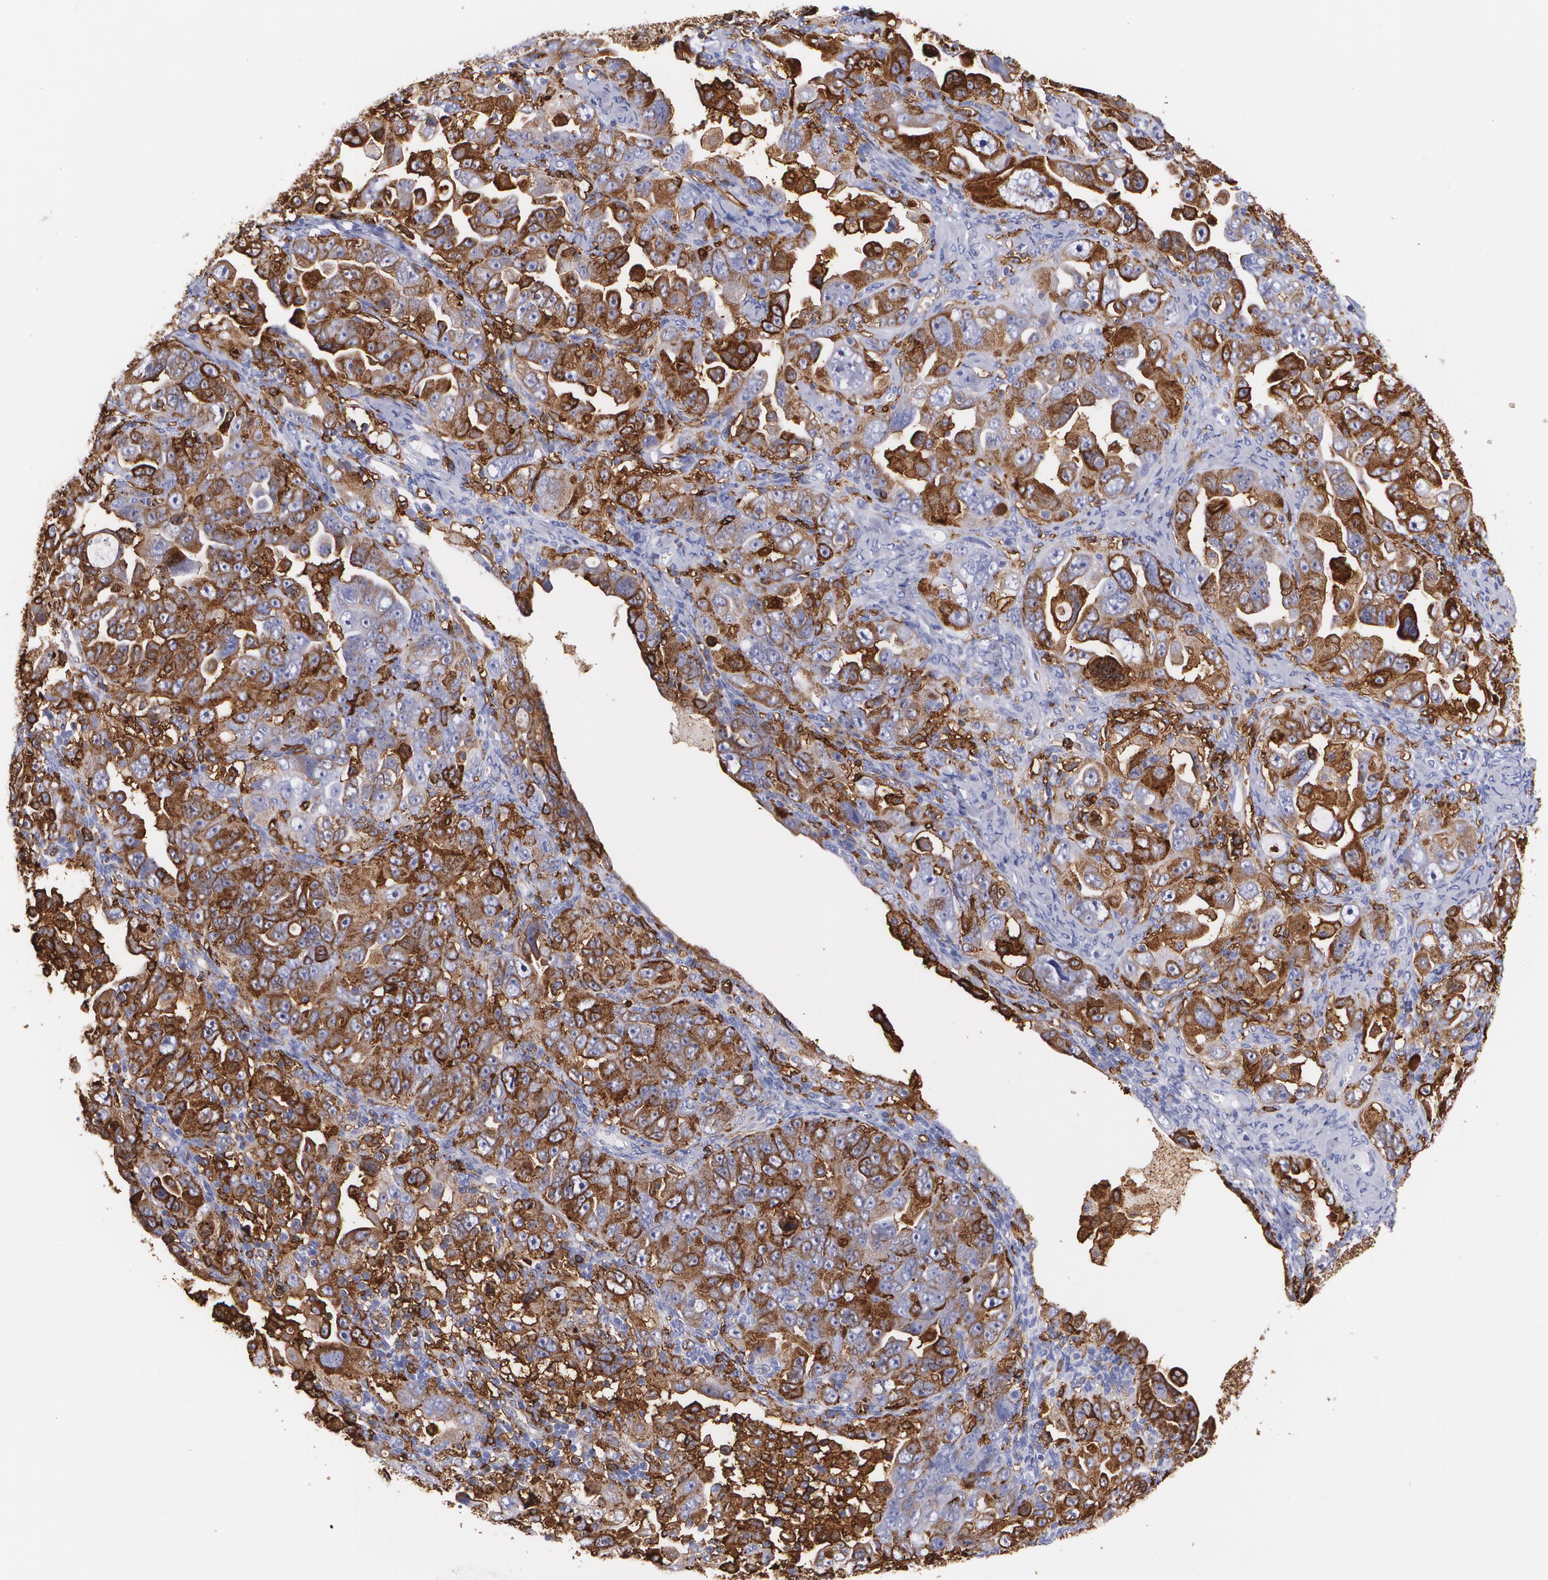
{"staining": {"intensity": "moderate", "quantity": ">75%", "location": "cytoplasmic/membranous"}, "tissue": "ovarian cancer", "cell_type": "Tumor cells", "image_type": "cancer", "snomed": [{"axis": "morphology", "description": "Cystadenocarcinoma, serous, NOS"}, {"axis": "topography", "description": "Ovary"}], "caption": "Approximately >75% of tumor cells in ovarian serous cystadenocarcinoma exhibit moderate cytoplasmic/membranous protein expression as visualized by brown immunohistochemical staining.", "gene": "HLA-DRA", "patient": {"sex": "female", "age": 66}}